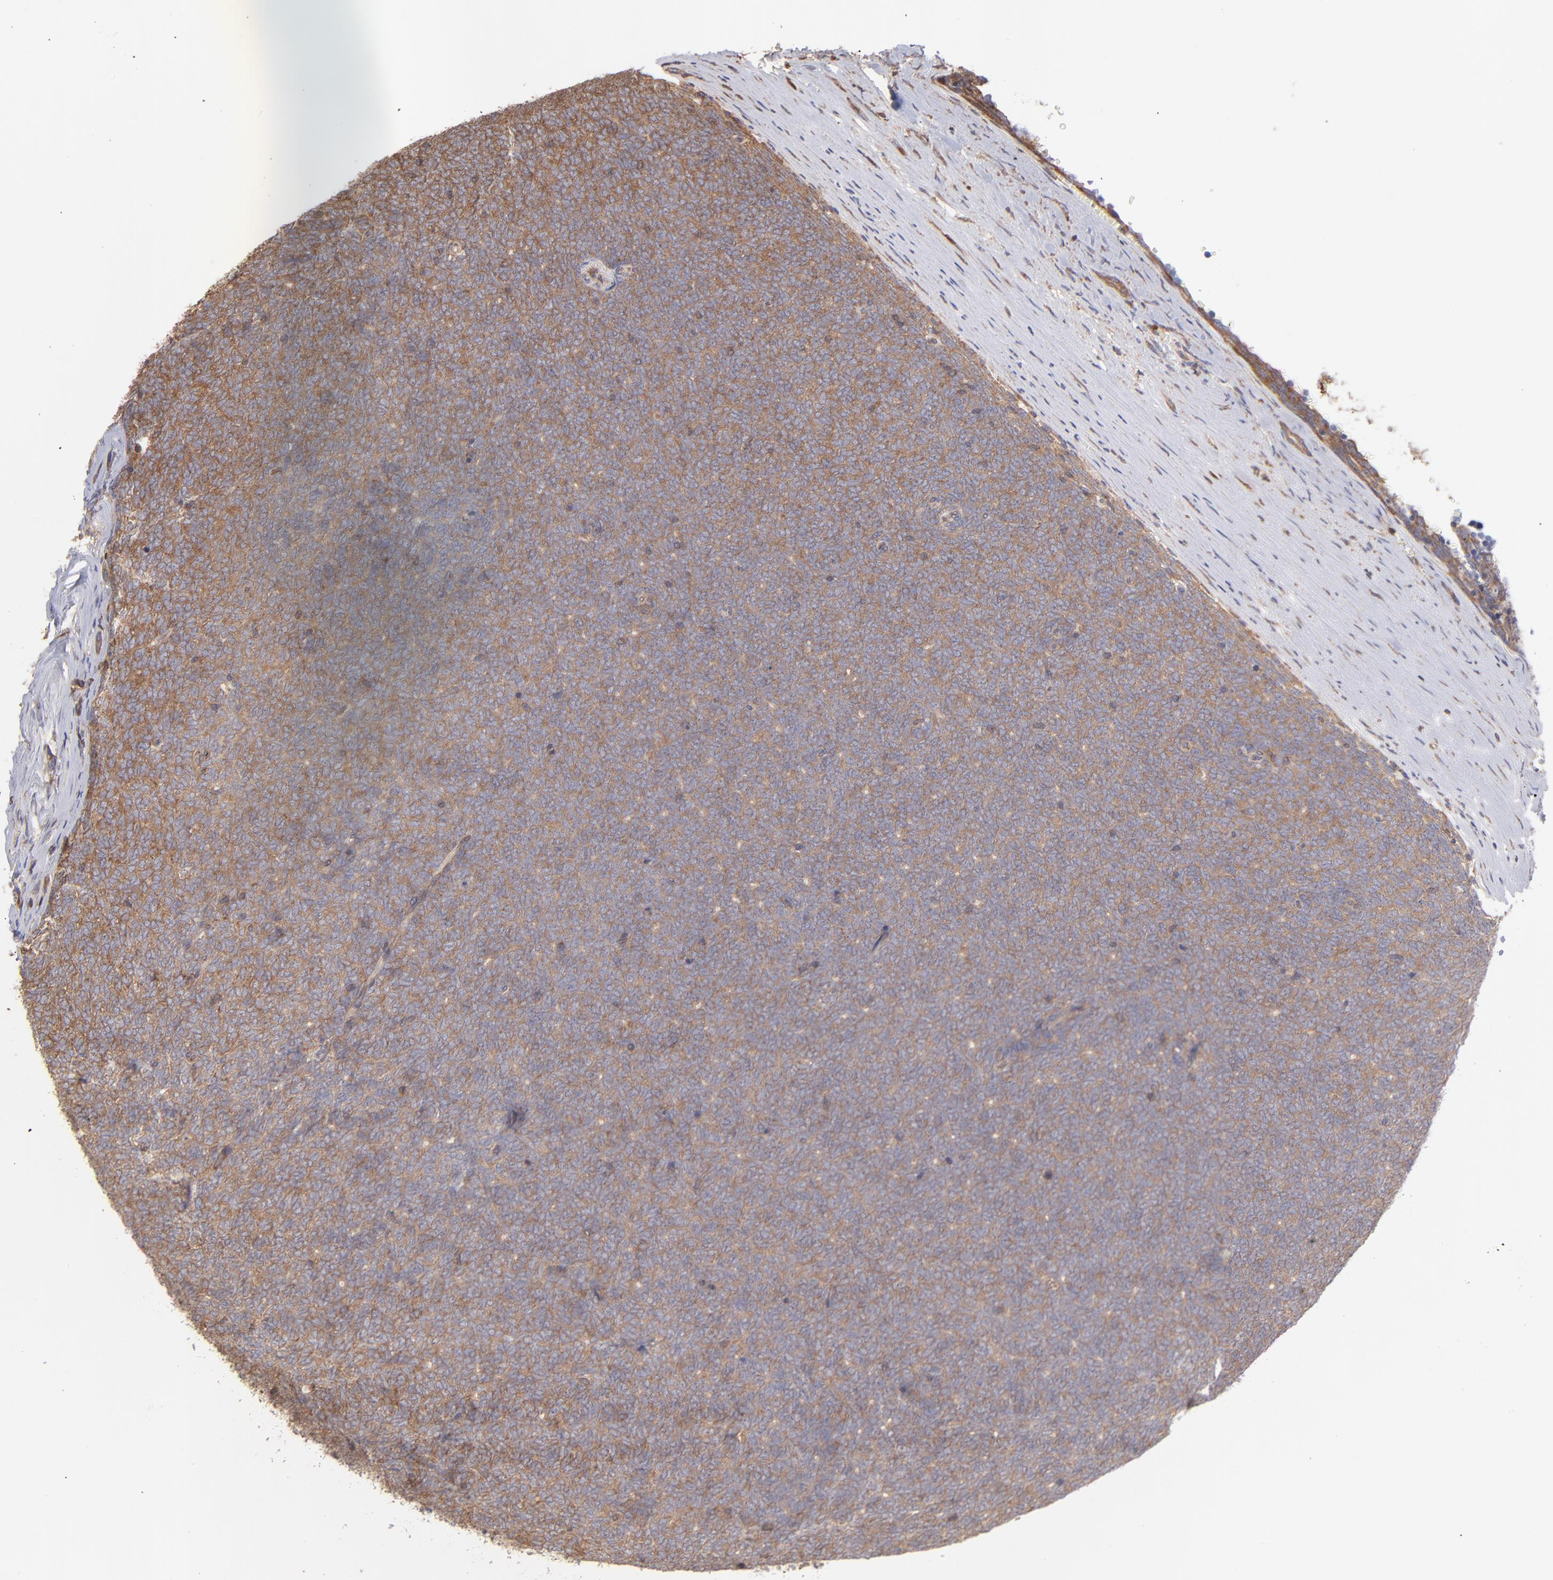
{"staining": {"intensity": "weak", "quantity": ">75%", "location": "cytoplasmic/membranous"}, "tissue": "renal cancer", "cell_type": "Tumor cells", "image_type": "cancer", "snomed": [{"axis": "morphology", "description": "Neoplasm, malignant, NOS"}, {"axis": "topography", "description": "Kidney"}], "caption": "A histopathology image showing weak cytoplasmic/membranous staining in approximately >75% of tumor cells in malignant neoplasm (renal), as visualized by brown immunohistochemical staining.", "gene": "MAPRE1", "patient": {"sex": "male", "age": 28}}